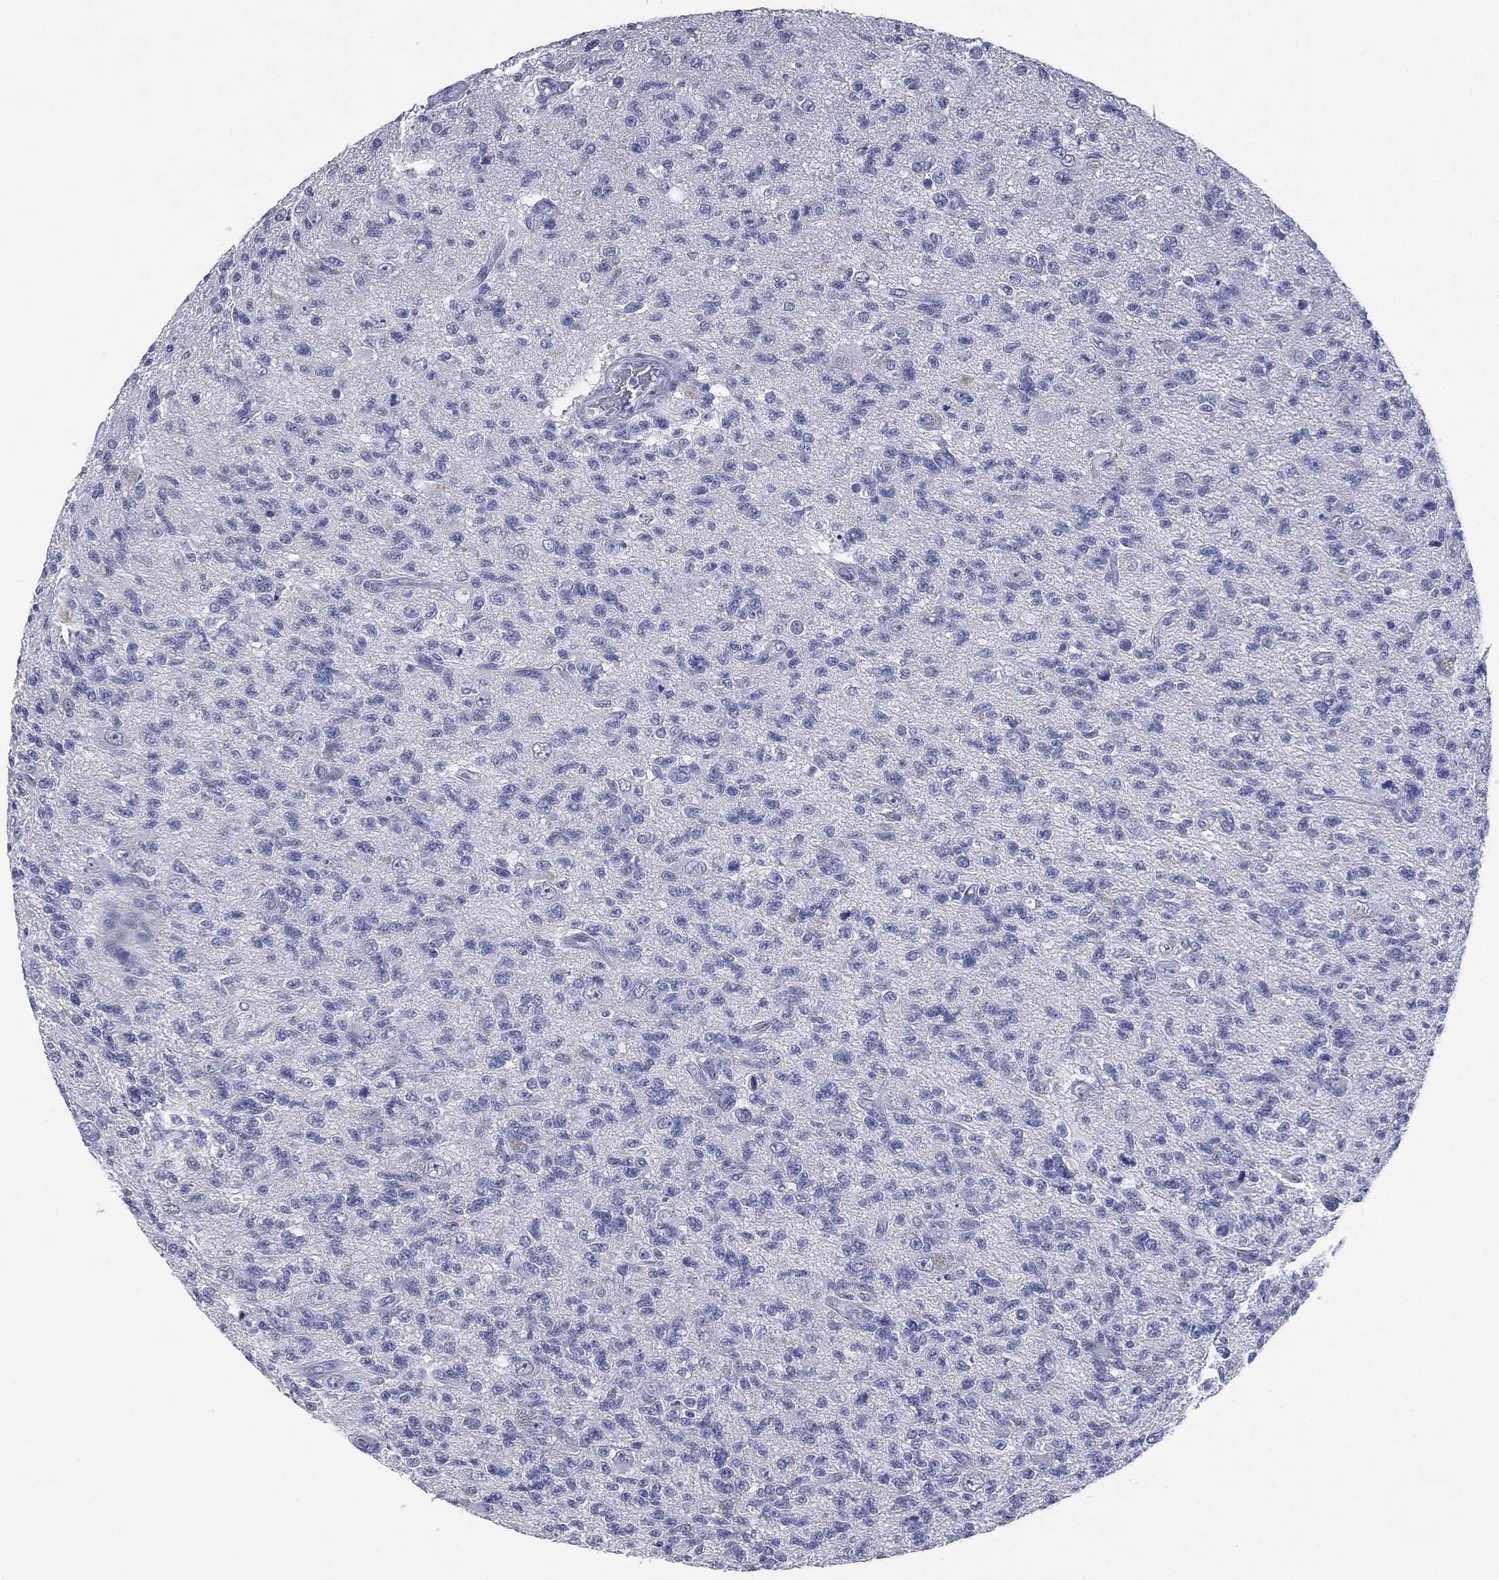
{"staining": {"intensity": "negative", "quantity": "none", "location": "none"}, "tissue": "glioma", "cell_type": "Tumor cells", "image_type": "cancer", "snomed": [{"axis": "morphology", "description": "Glioma, malignant, High grade"}, {"axis": "topography", "description": "Brain"}], "caption": "This histopathology image is of glioma stained with IHC to label a protein in brown with the nuclei are counter-stained blue. There is no expression in tumor cells. (DAB (3,3'-diaminobenzidine) immunohistochemistry visualized using brightfield microscopy, high magnification).", "gene": "KRT35", "patient": {"sex": "male", "age": 56}}